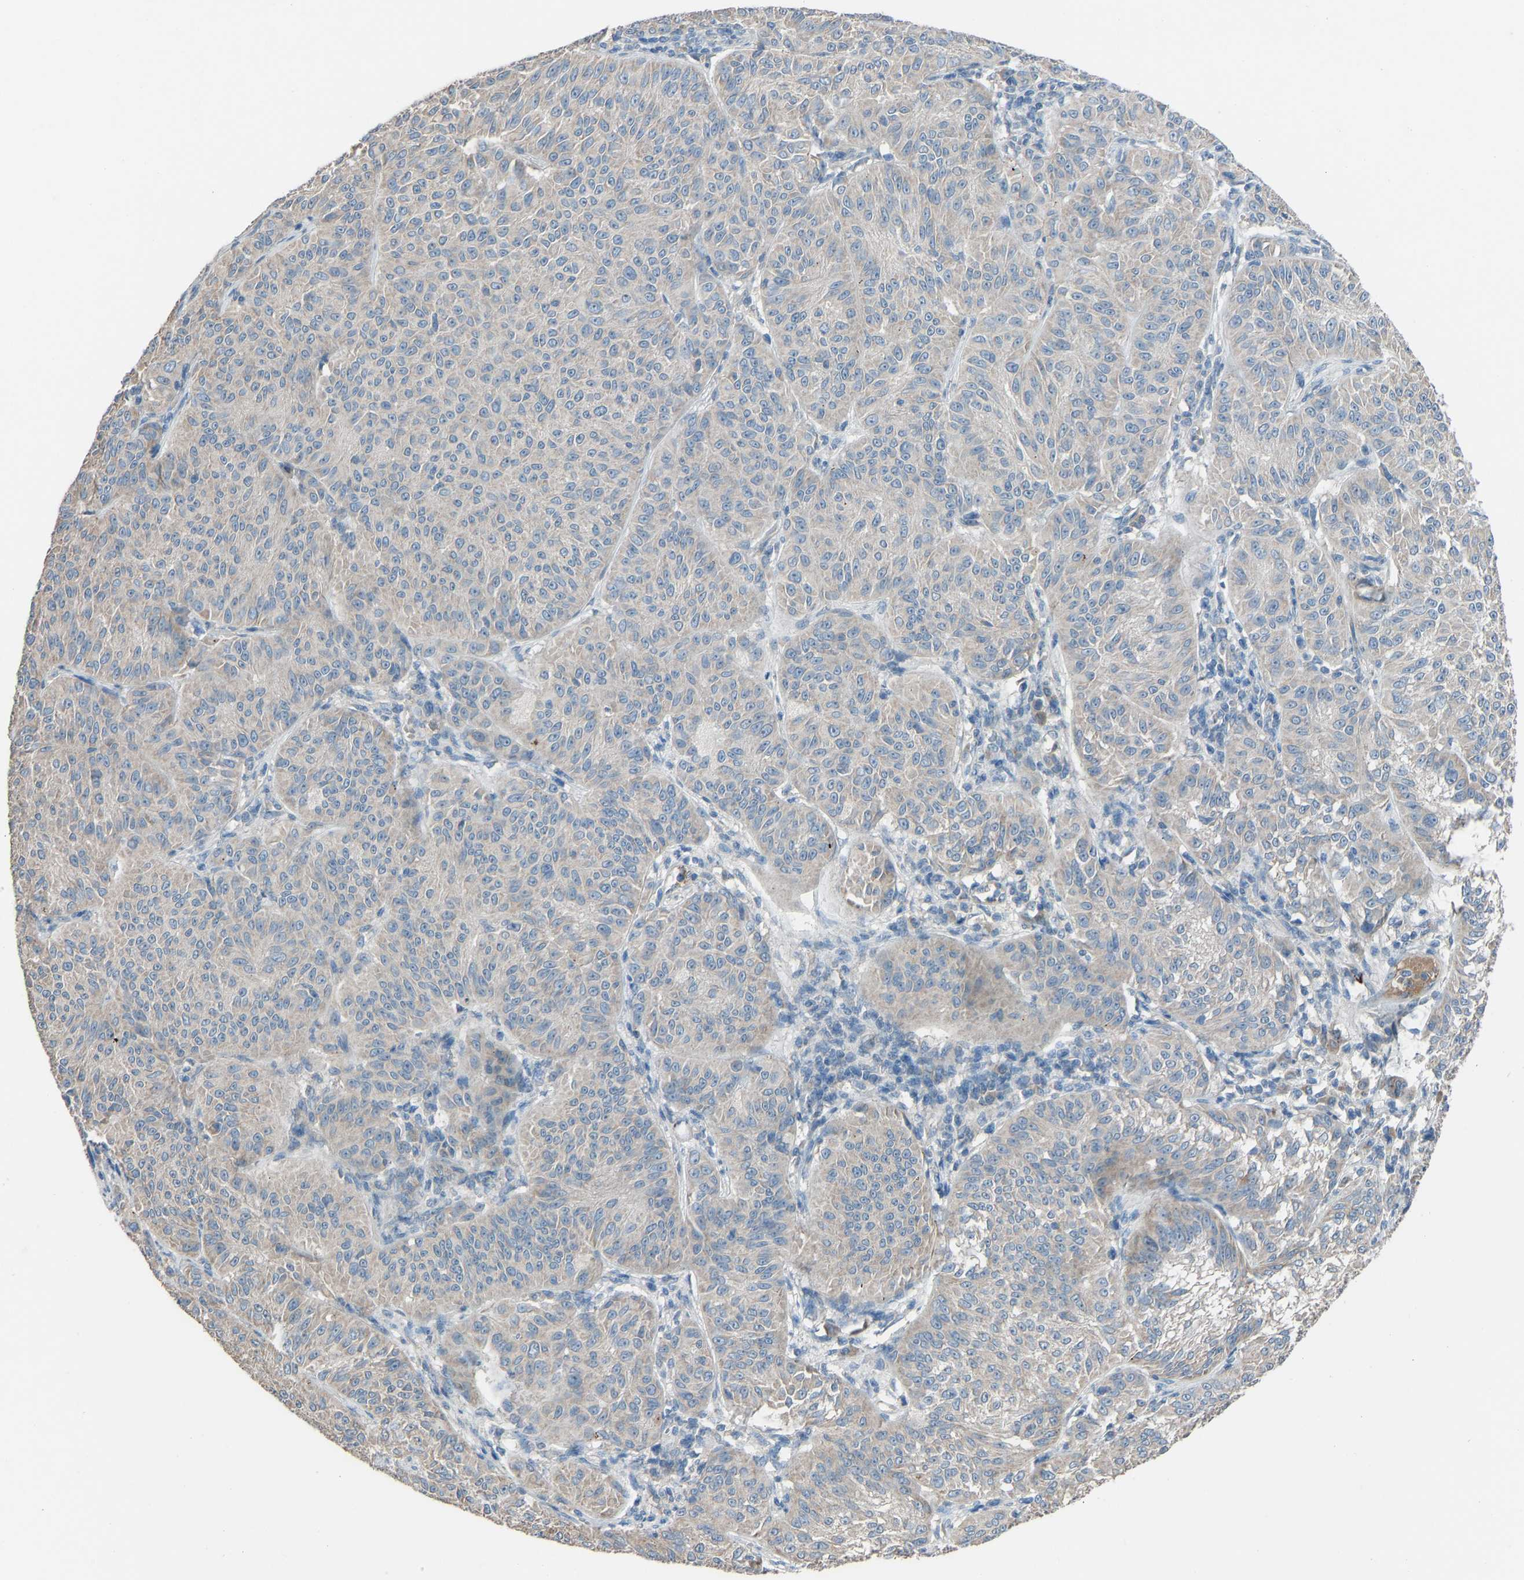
{"staining": {"intensity": "negative", "quantity": "none", "location": "none"}, "tissue": "melanoma", "cell_type": "Tumor cells", "image_type": "cancer", "snomed": [{"axis": "morphology", "description": "Malignant melanoma, NOS"}, {"axis": "topography", "description": "Skin"}], "caption": "DAB (3,3'-diaminobenzidine) immunohistochemical staining of human malignant melanoma shows no significant positivity in tumor cells.", "gene": "TGFBR3", "patient": {"sex": "female", "age": 72}}